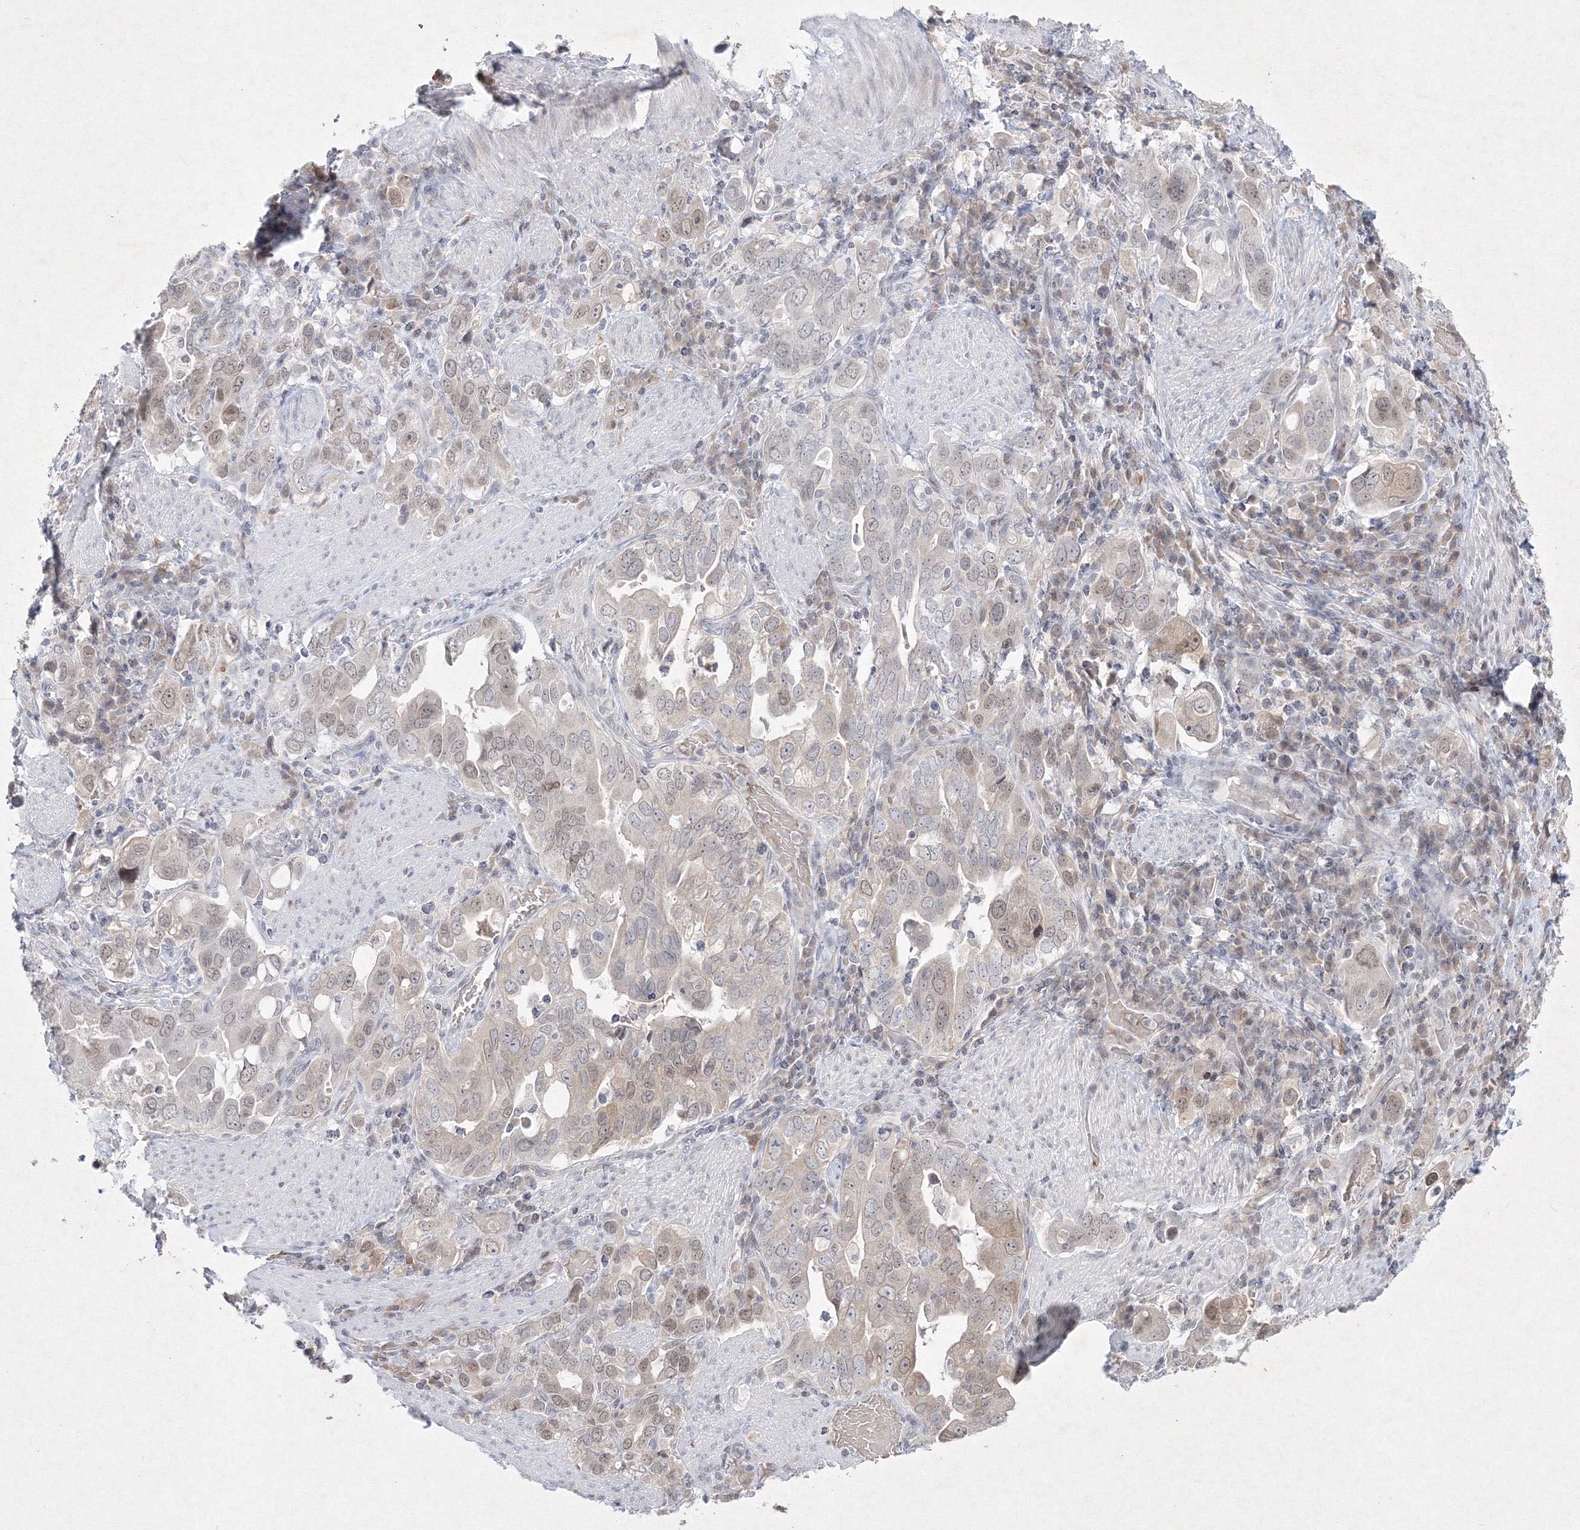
{"staining": {"intensity": "weak", "quantity": "25%-75%", "location": "cytoplasmic/membranous,nuclear"}, "tissue": "stomach cancer", "cell_type": "Tumor cells", "image_type": "cancer", "snomed": [{"axis": "morphology", "description": "Adenocarcinoma, NOS"}, {"axis": "topography", "description": "Stomach, upper"}], "caption": "Protein staining by IHC demonstrates weak cytoplasmic/membranous and nuclear expression in about 25%-75% of tumor cells in stomach cancer.", "gene": "NXPE3", "patient": {"sex": "male", "age": 62}}